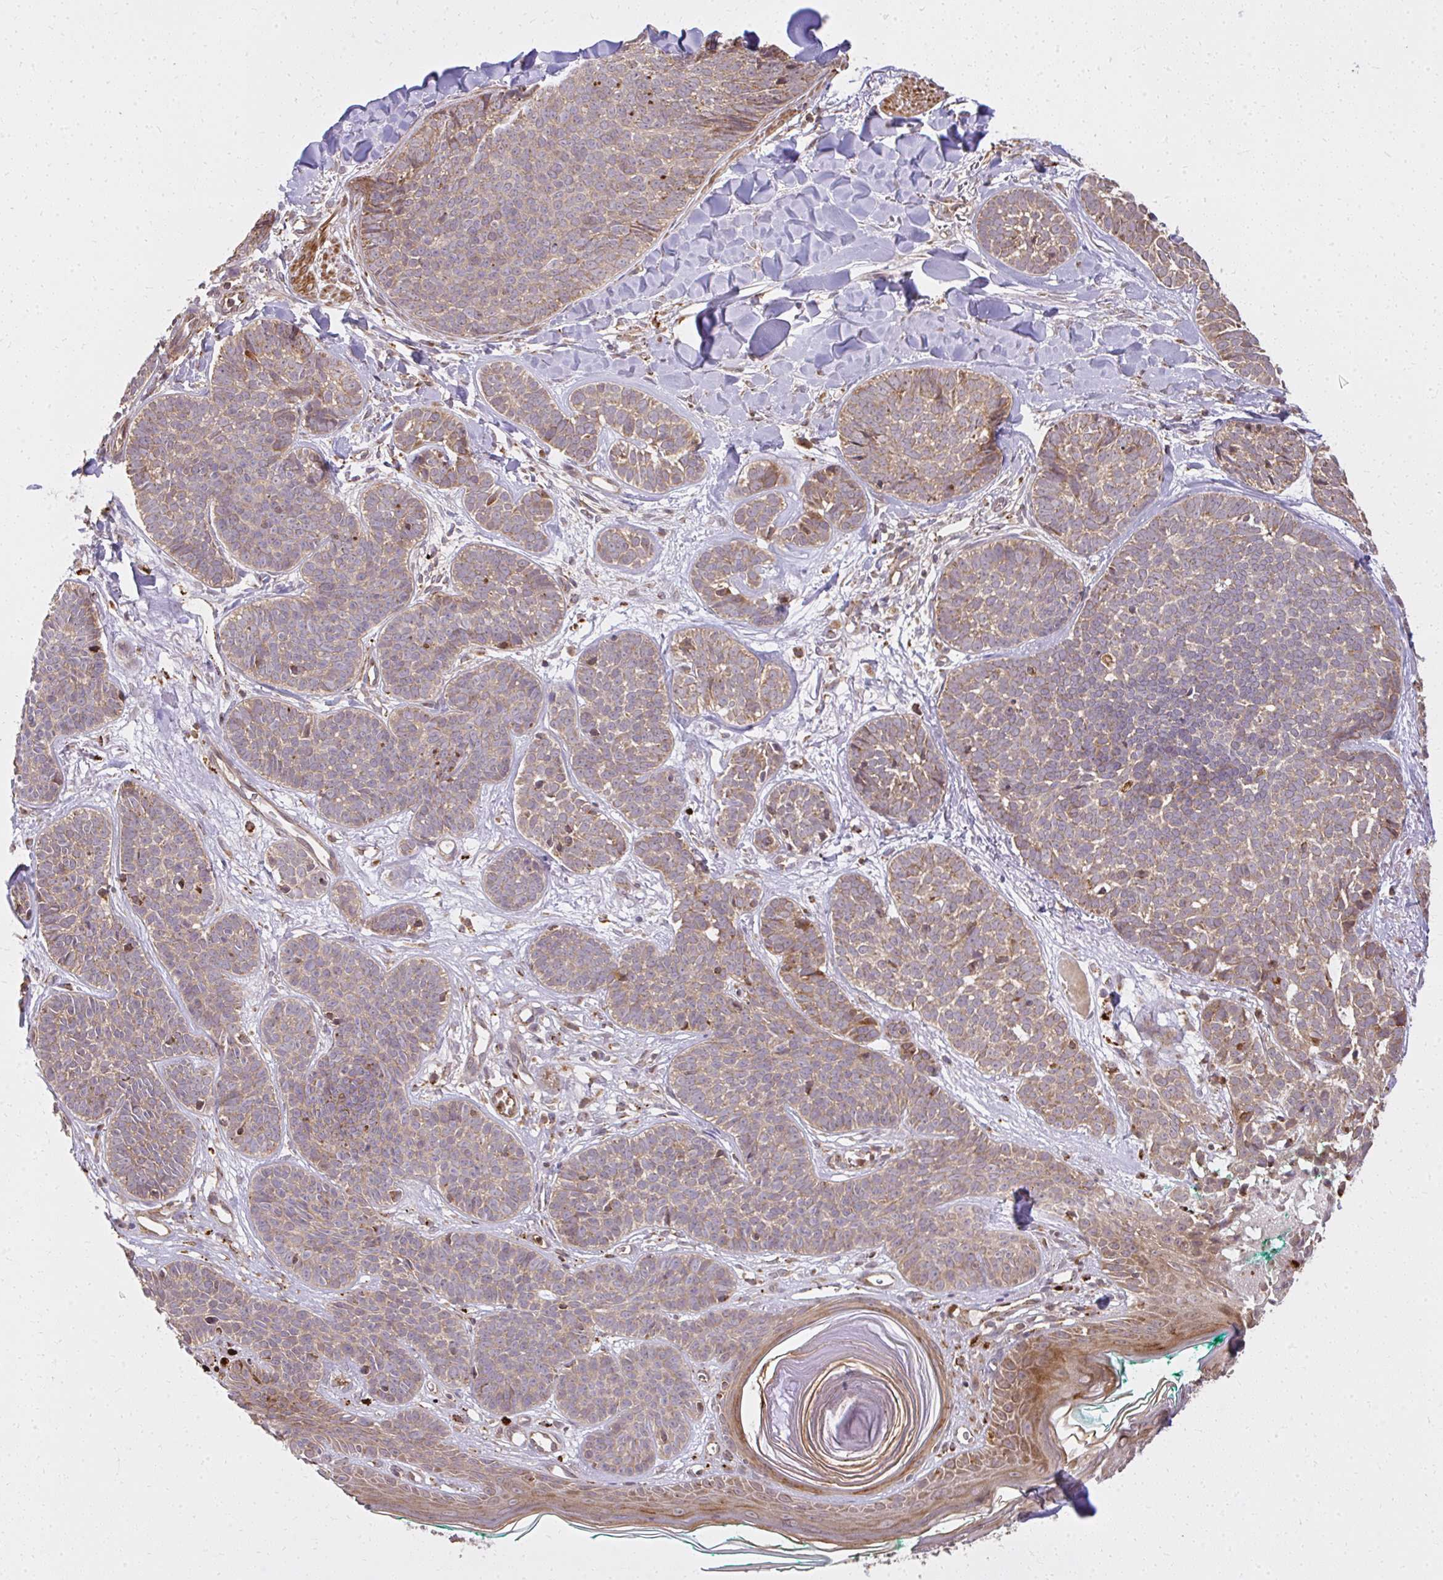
{"staining": {"intensity": "moderate", "quantity": ">75%", "location": "cytoplasmic/membranous"}, "tissue": "skin cancer", "cell_type": "Tumor cells", "image_type": "cancer", "snomed": [{"axis": "morphology", "description": "Basal cell carcinoma"}, {"axis": "topography", "description": "Skin"}, {"axis": "topography", "description": "Skin of neck"}, {"axis": "topography", "description": "Skin of shoulder"}, {"axis": "topography", "description": "Skin of back"}], "caption": "There is medium levels of moderate cytoplasmic/membranous staining in tumor cells of basal cell carcinoma (skin), as demonstrated by immunohistochemical staining (brown color).", "gene": "GNS", "patient": {"sex": "male", "age": 80}}